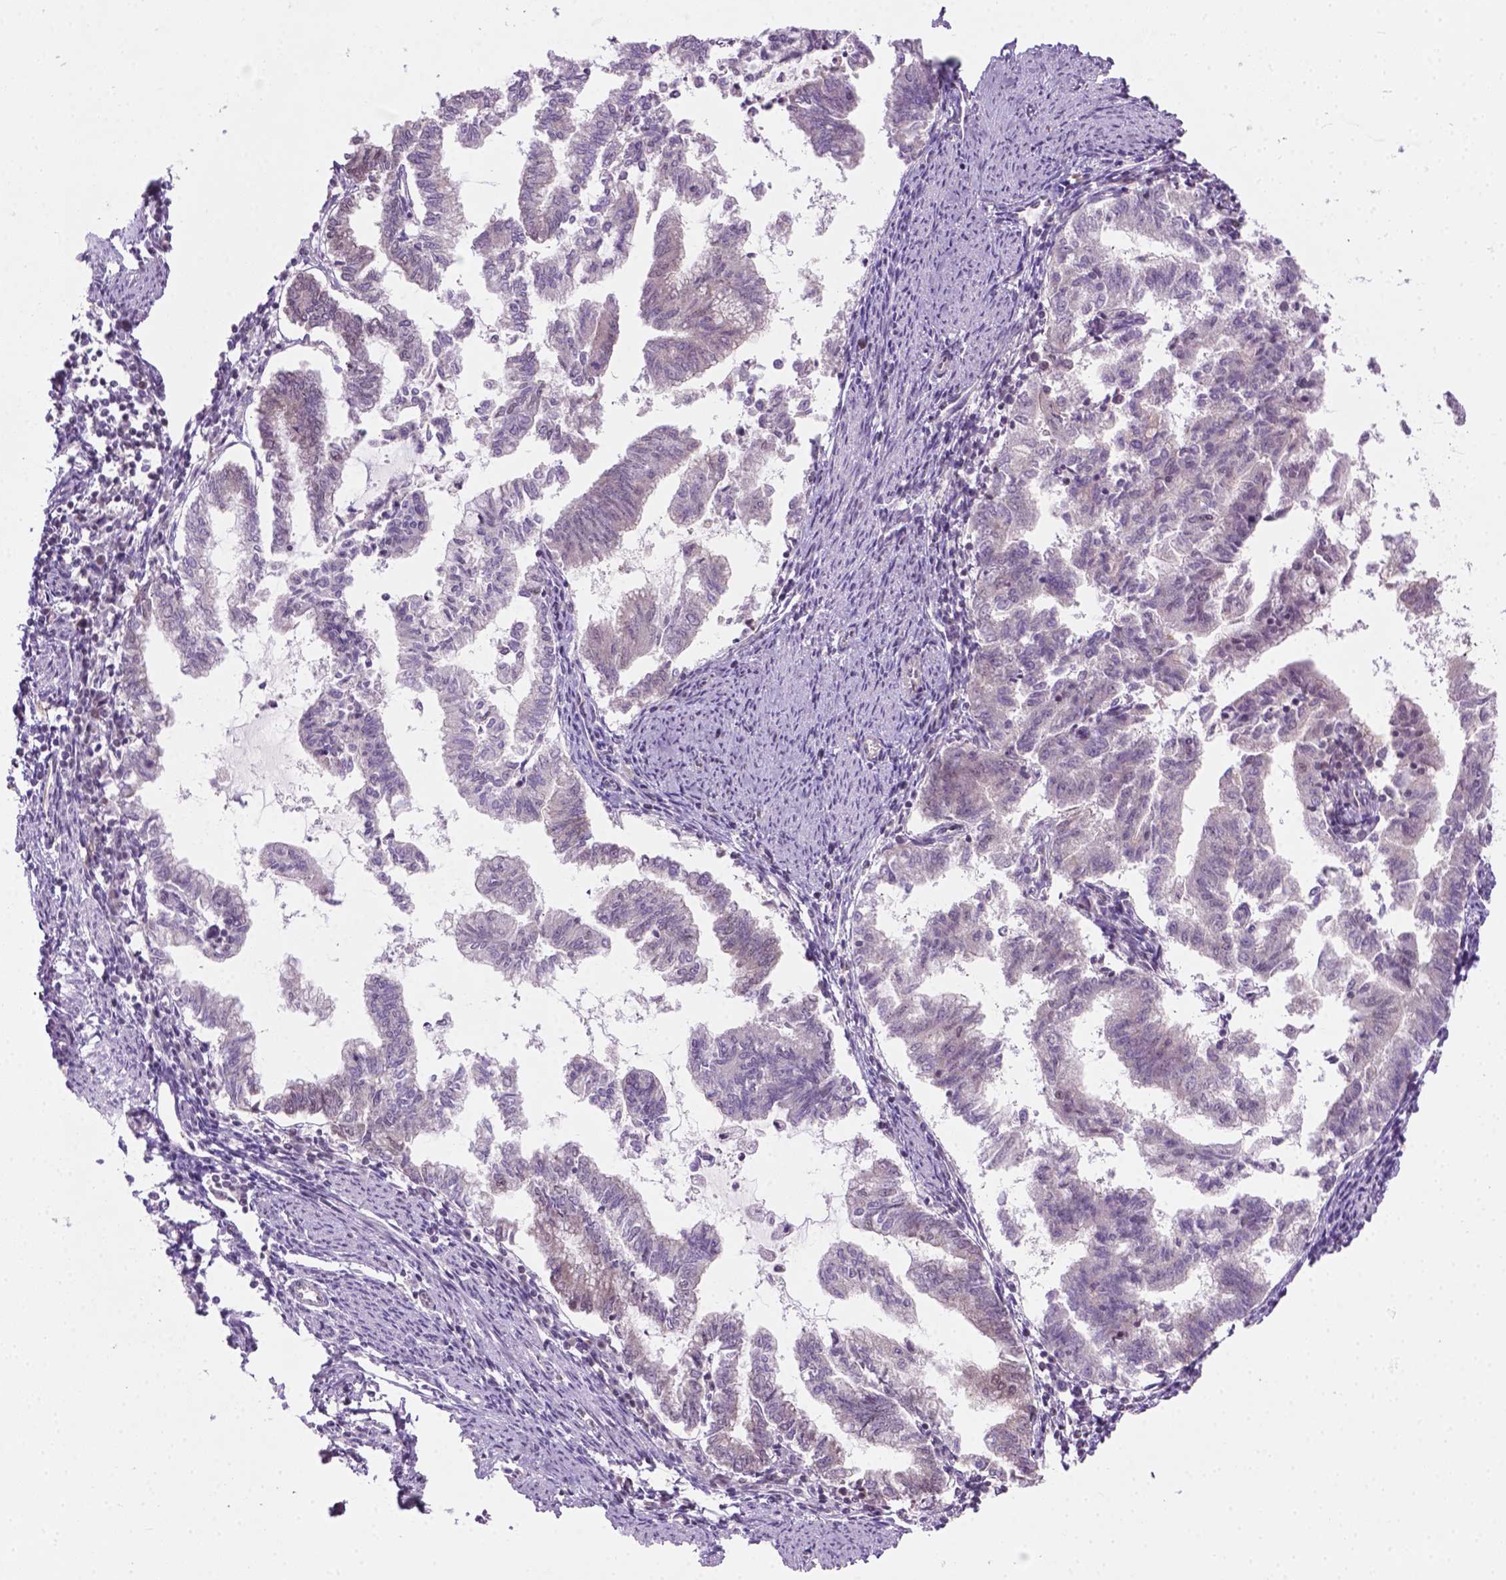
{"staining": {"intensity": "negative", "quantity": "none", "location": "none"}, "tissue": "endometrial cancer", "cell_type": "Tumor cells", "image_type": "cancer", "snomed": [{"axis": "morphology", "description": "Adenocarcinoma, NOS"}, {"axis": "topography", "description": "Endometrium"}], "caption": "This is an immunohistochemistry micrograph of human endometrial cancer. There is no expression in tumor cells.", "gene": "PHAX", "patient": {"sex": "female", "age": 79}}